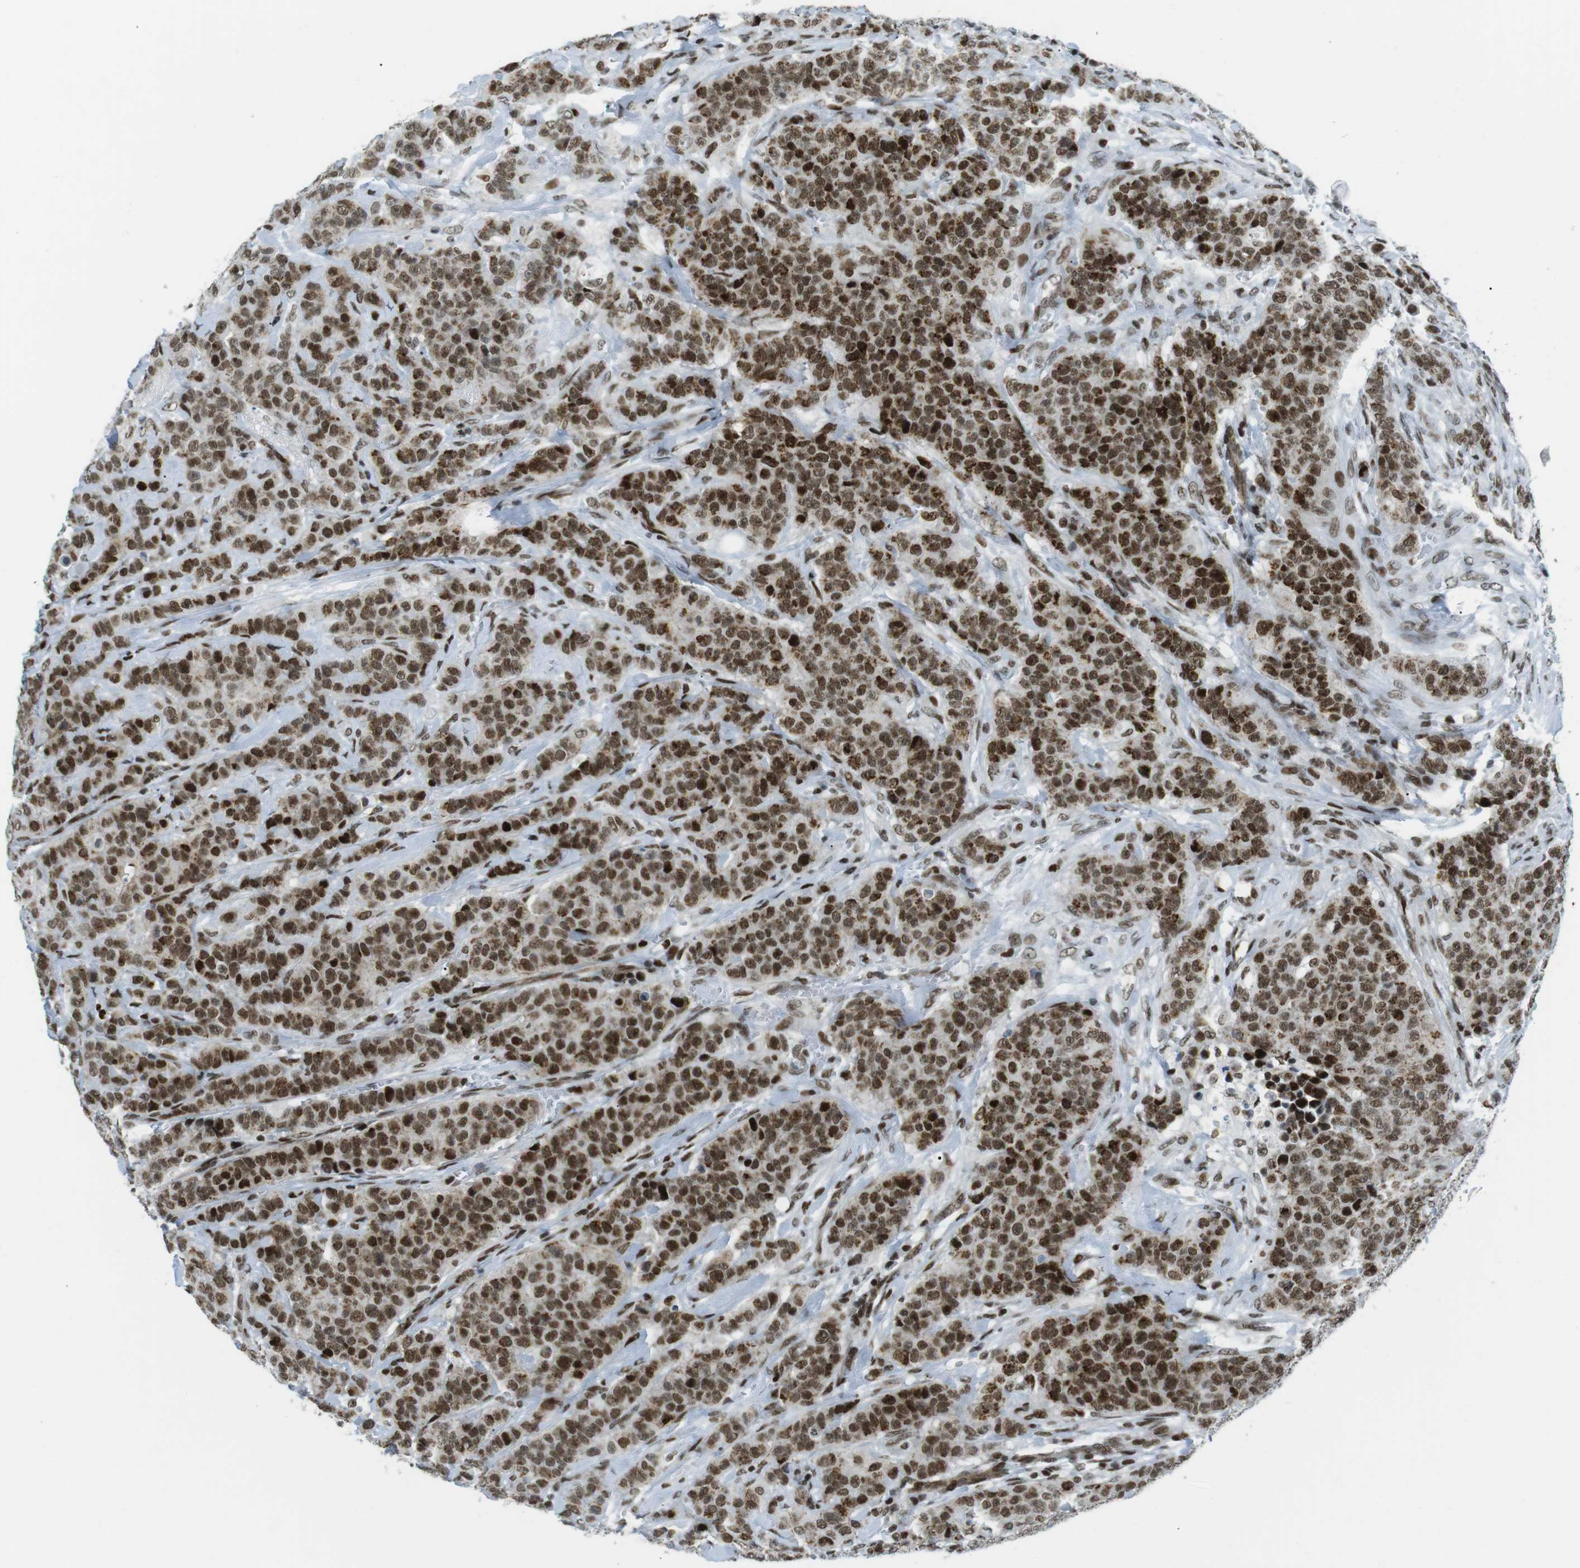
{"staining": {"intensity": "strong", "quantity": ">75%", "location": "nuclear"}, "tissue": "breast cancer", "cell_type": "Tumor cells", "image_type": "cancer", "snomed": [{"axis": "morphology", "description": "Normal tissue, NOS"}, {"axis": "morphology", "description": "Duct carcinoma"}, {"axis": "topography", "description": "Breast"}], "caption": "Tumor cells demonstrate high levels of strong nuclear expression in about >75% of cells in breast cancer. The protein of interest is stained brown, and the nuclei are stained in blue (DAB IHC with brightfield microscopy, high magnification).", "gene": "ARID1A", "patient": {"sex": "female", "age": 40}}